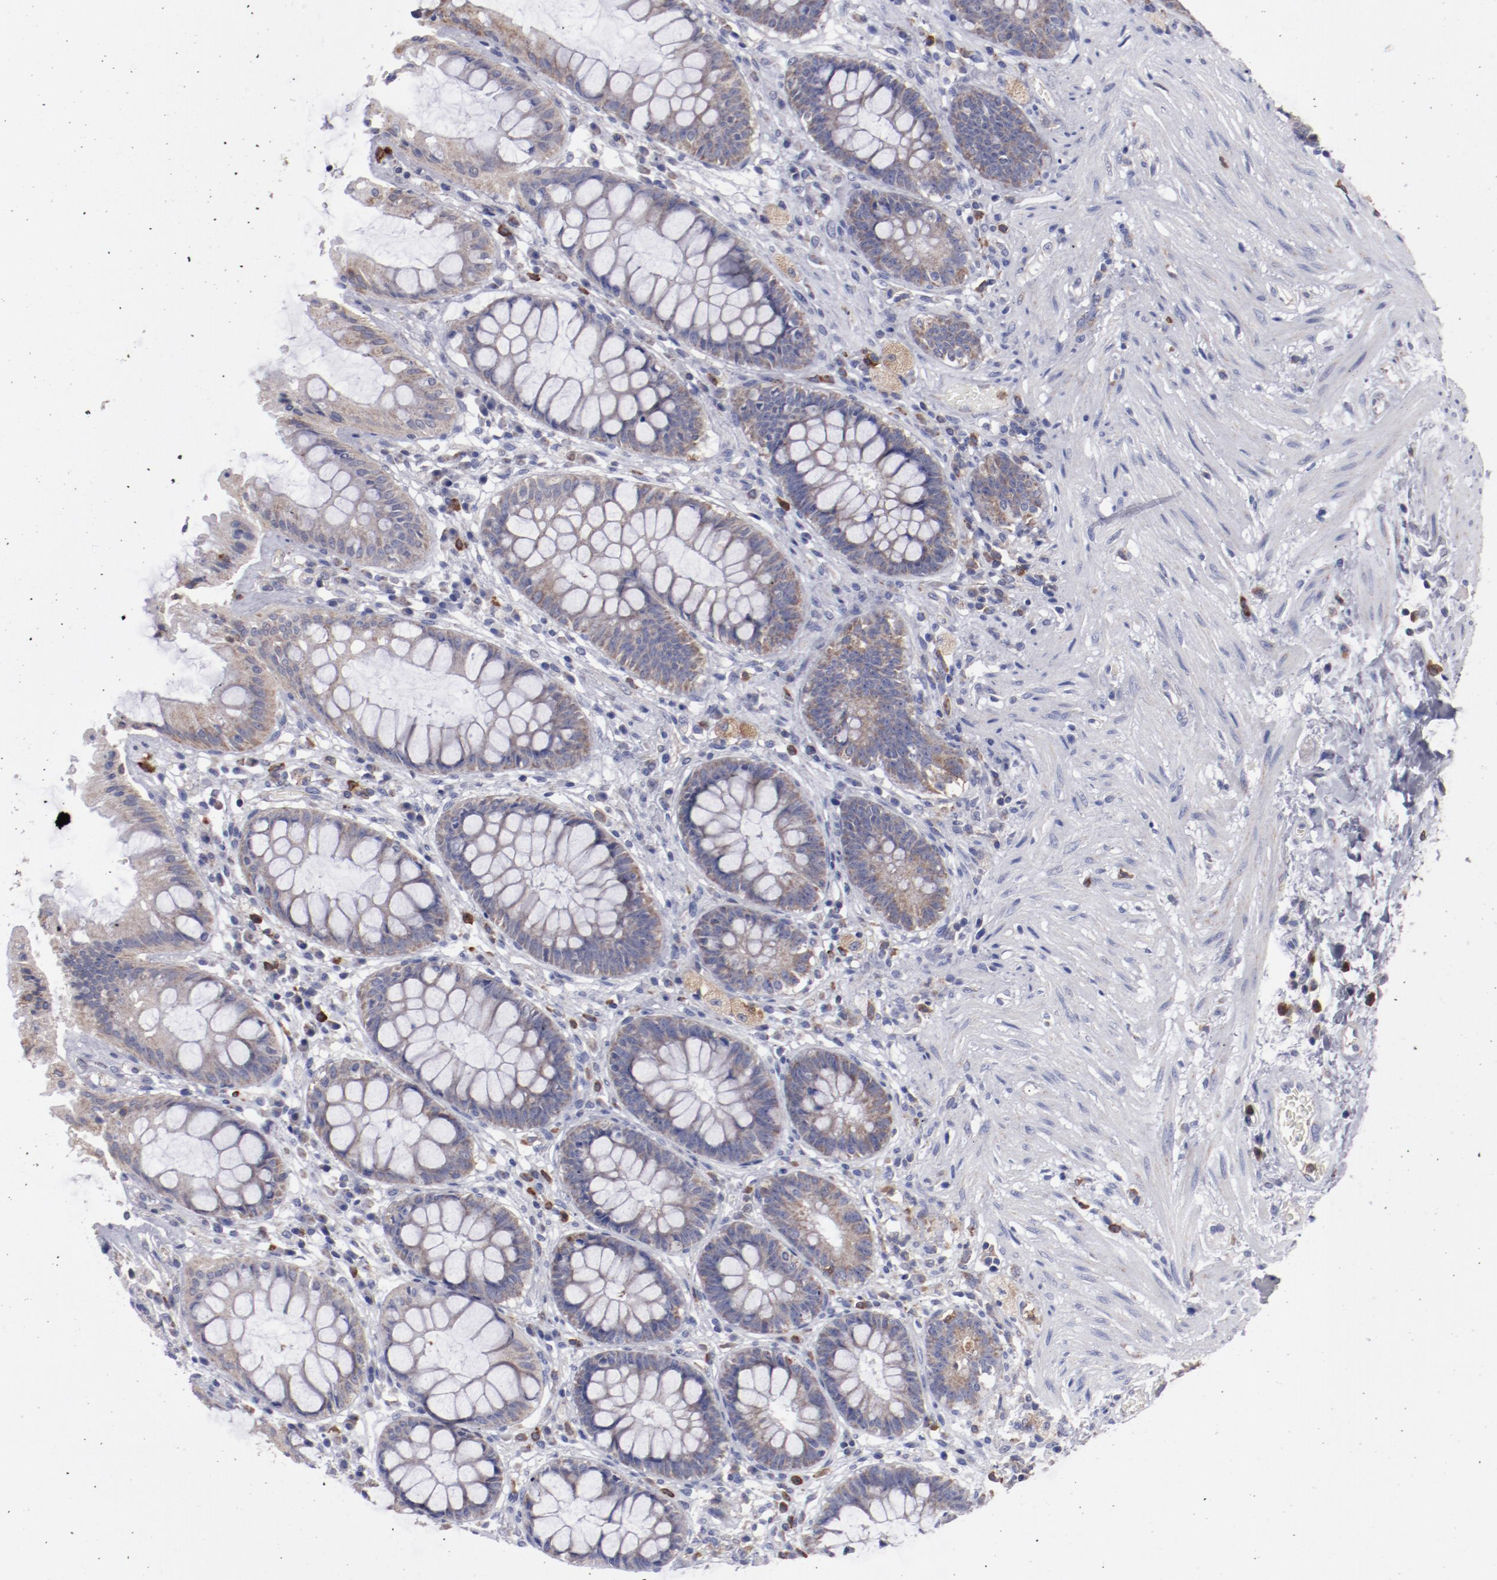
{"staining": {"intensity": "weak", "quantity": ">75%", "location": "cytoplasmic/membranous"}, "tissue": "rectum", "cell_type": "Glandular cells", "image_type": "normal", "snomed": [{"axis": "morphology", "description": "Normal tissue, NOS"}, {"axis": "topography", "description": "Rectum"}], "caption": "IHC (DAB) staining of benign human rectum displays weak cytoplasmic/membranous protein expression in about >75% of glandular cells.", "gene": "FGR", "patient": {"sex": "female", "age": 46}}